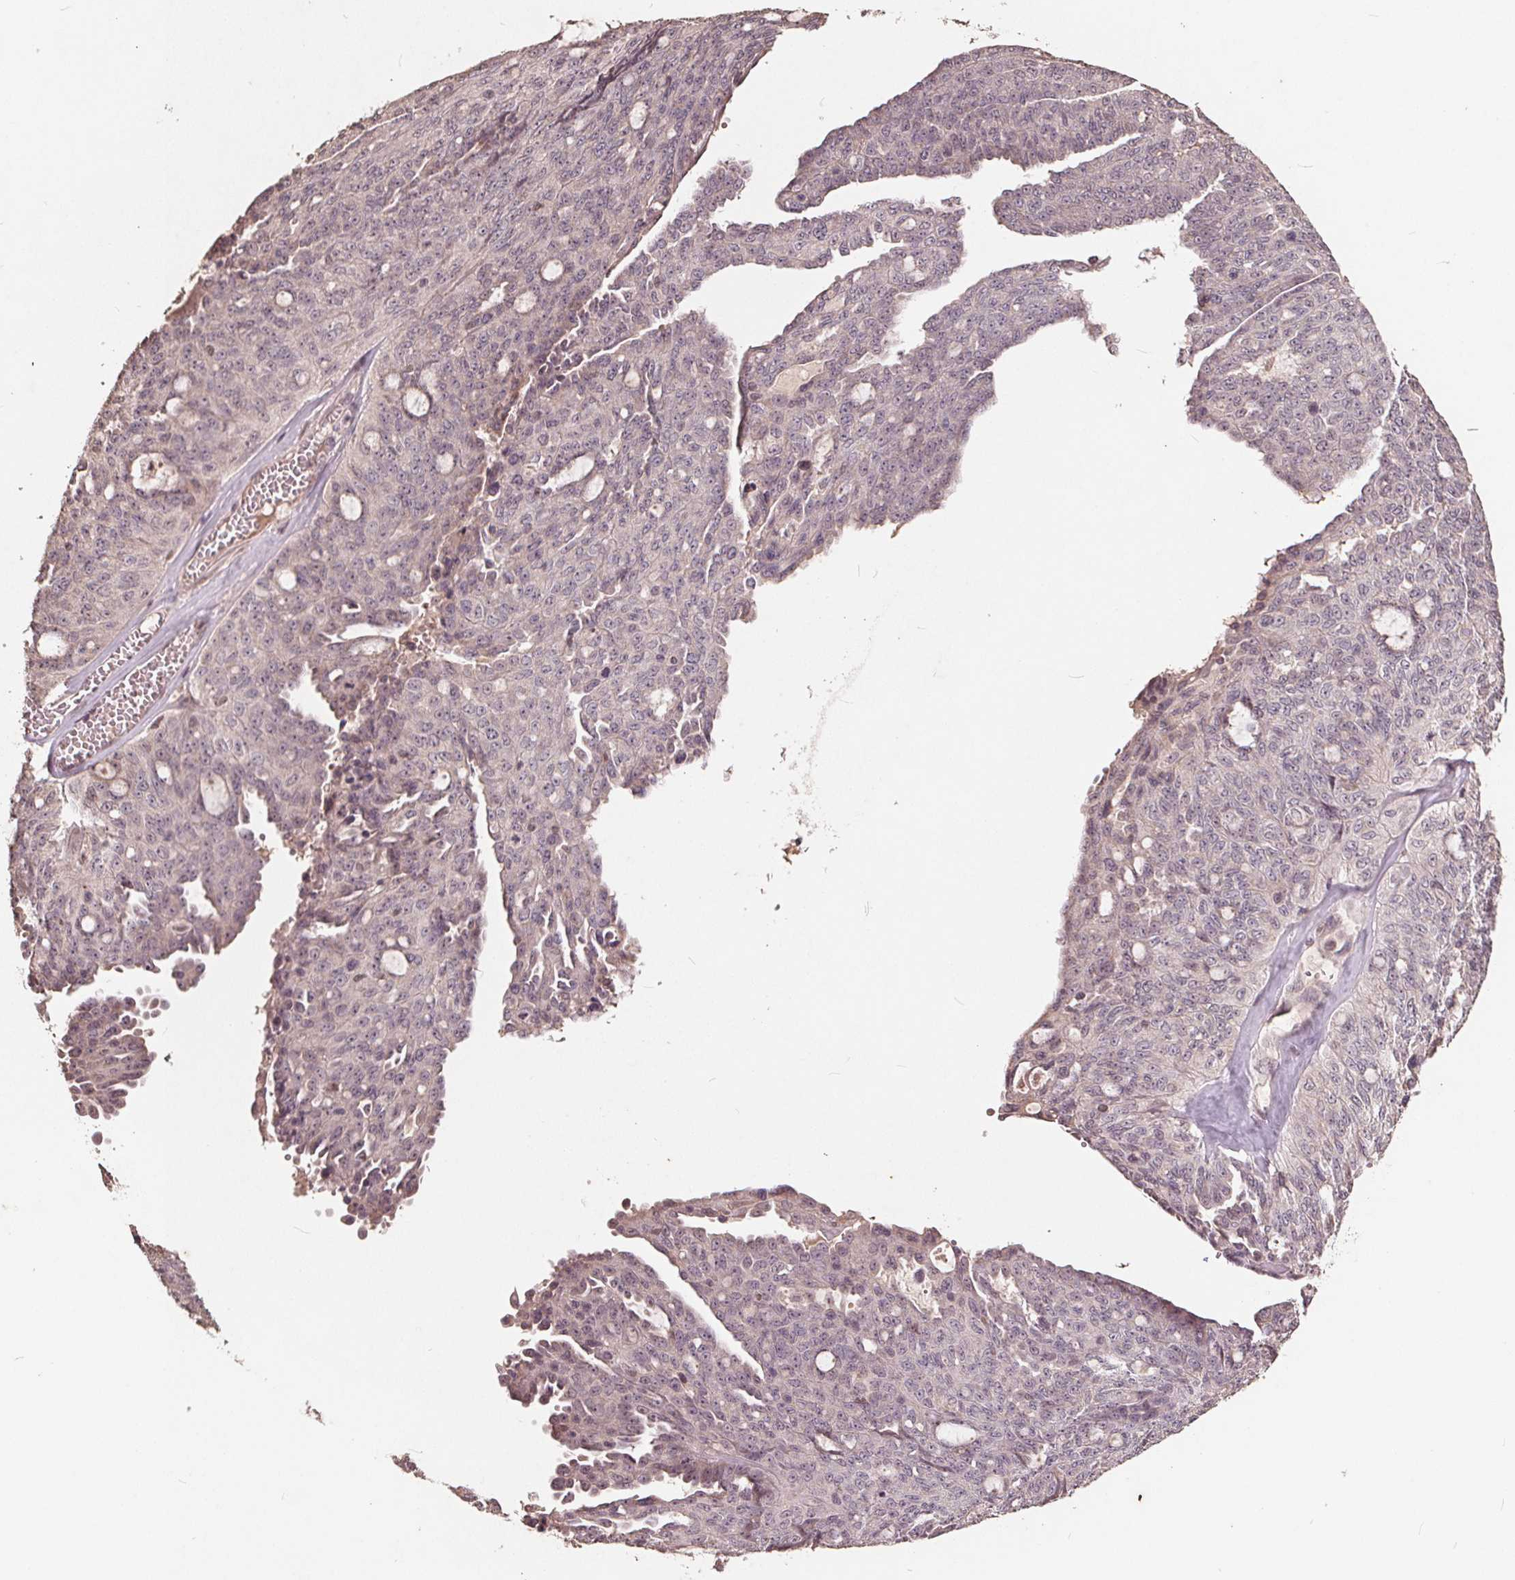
{"staining": {"intensity": "negative", "quantity": "none", "location": "none"}, "tissue": "ovarian cancer", "cell_type": "Tumor cells", "image_type": "cancer", "snomed": [{"axis": "morphology", "description": "Cystadenocarcinoma, serous, NOS"}, {"axis": "topography", "description": "Ovary"}], "caption": "This is an immunohistochemistry (IHC) micrograph of ovarian cancer. There is no positivity in tumor cells.", "gene": "DNMT3B", "patient": {"sex": "female", "age": 71}}